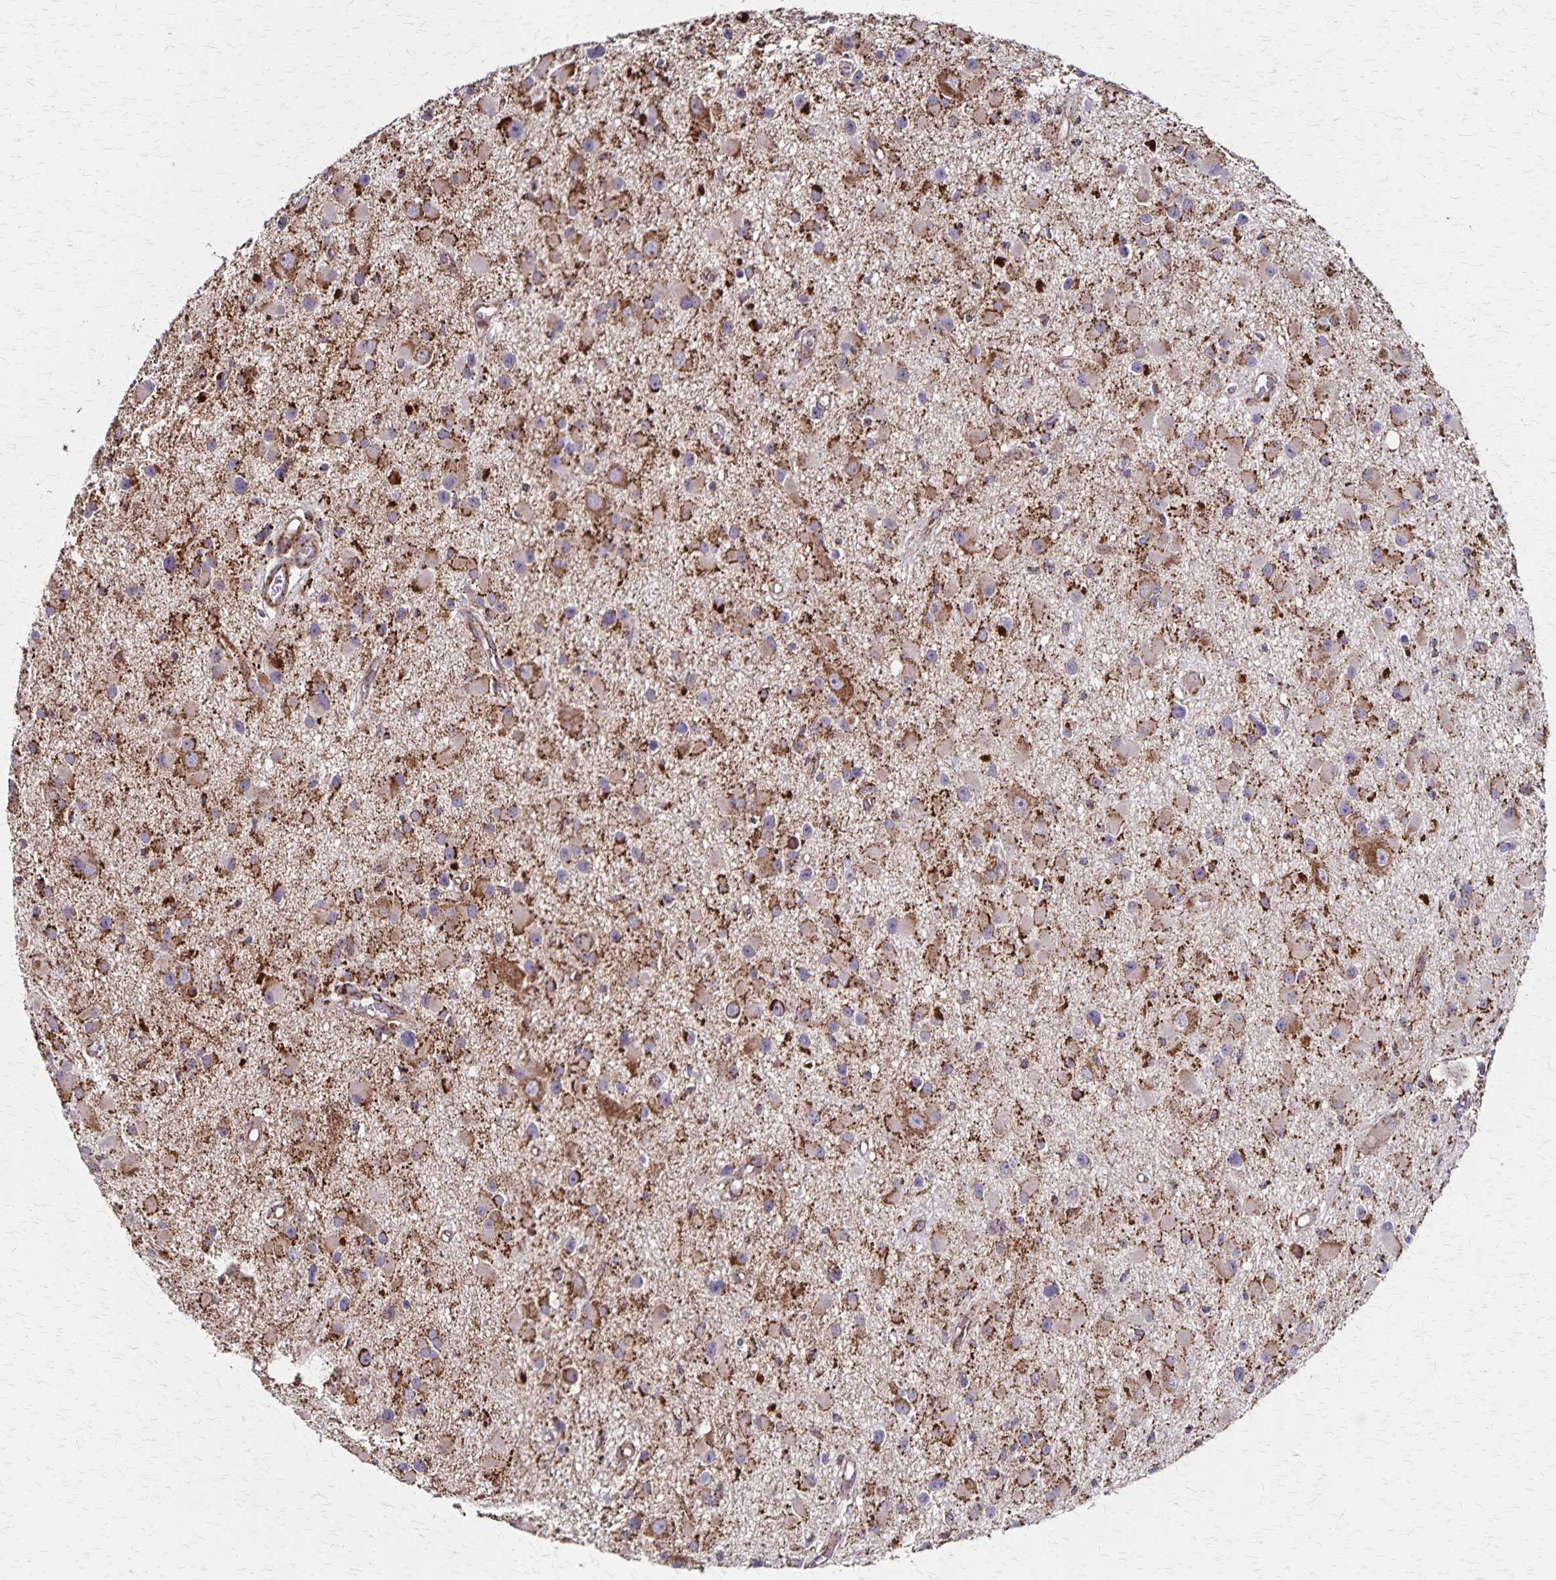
{"staining": {"intensity": "moderate", "quantity": ">75%", "location": "cytoplasmic/membranous"}, "tissue": "glioma", "cell_type": "Tumor cells", "image_type": "cancer", "snomed": [{"axis": "morphology", "description": "Glioma, malignant, High grade"}, {"axis": "topography", "description": "Brain"}], "caption": "Brown immunohistochemical staining in human glioma exhibits moderate cytoplasmic/membranous expression in approximately >75% of tumor cells. (brown staining indicates protein expression, while blue staining denotes nuclei).", "gene": "NFS1", "patient": {"sex": "male", "age": 54}}